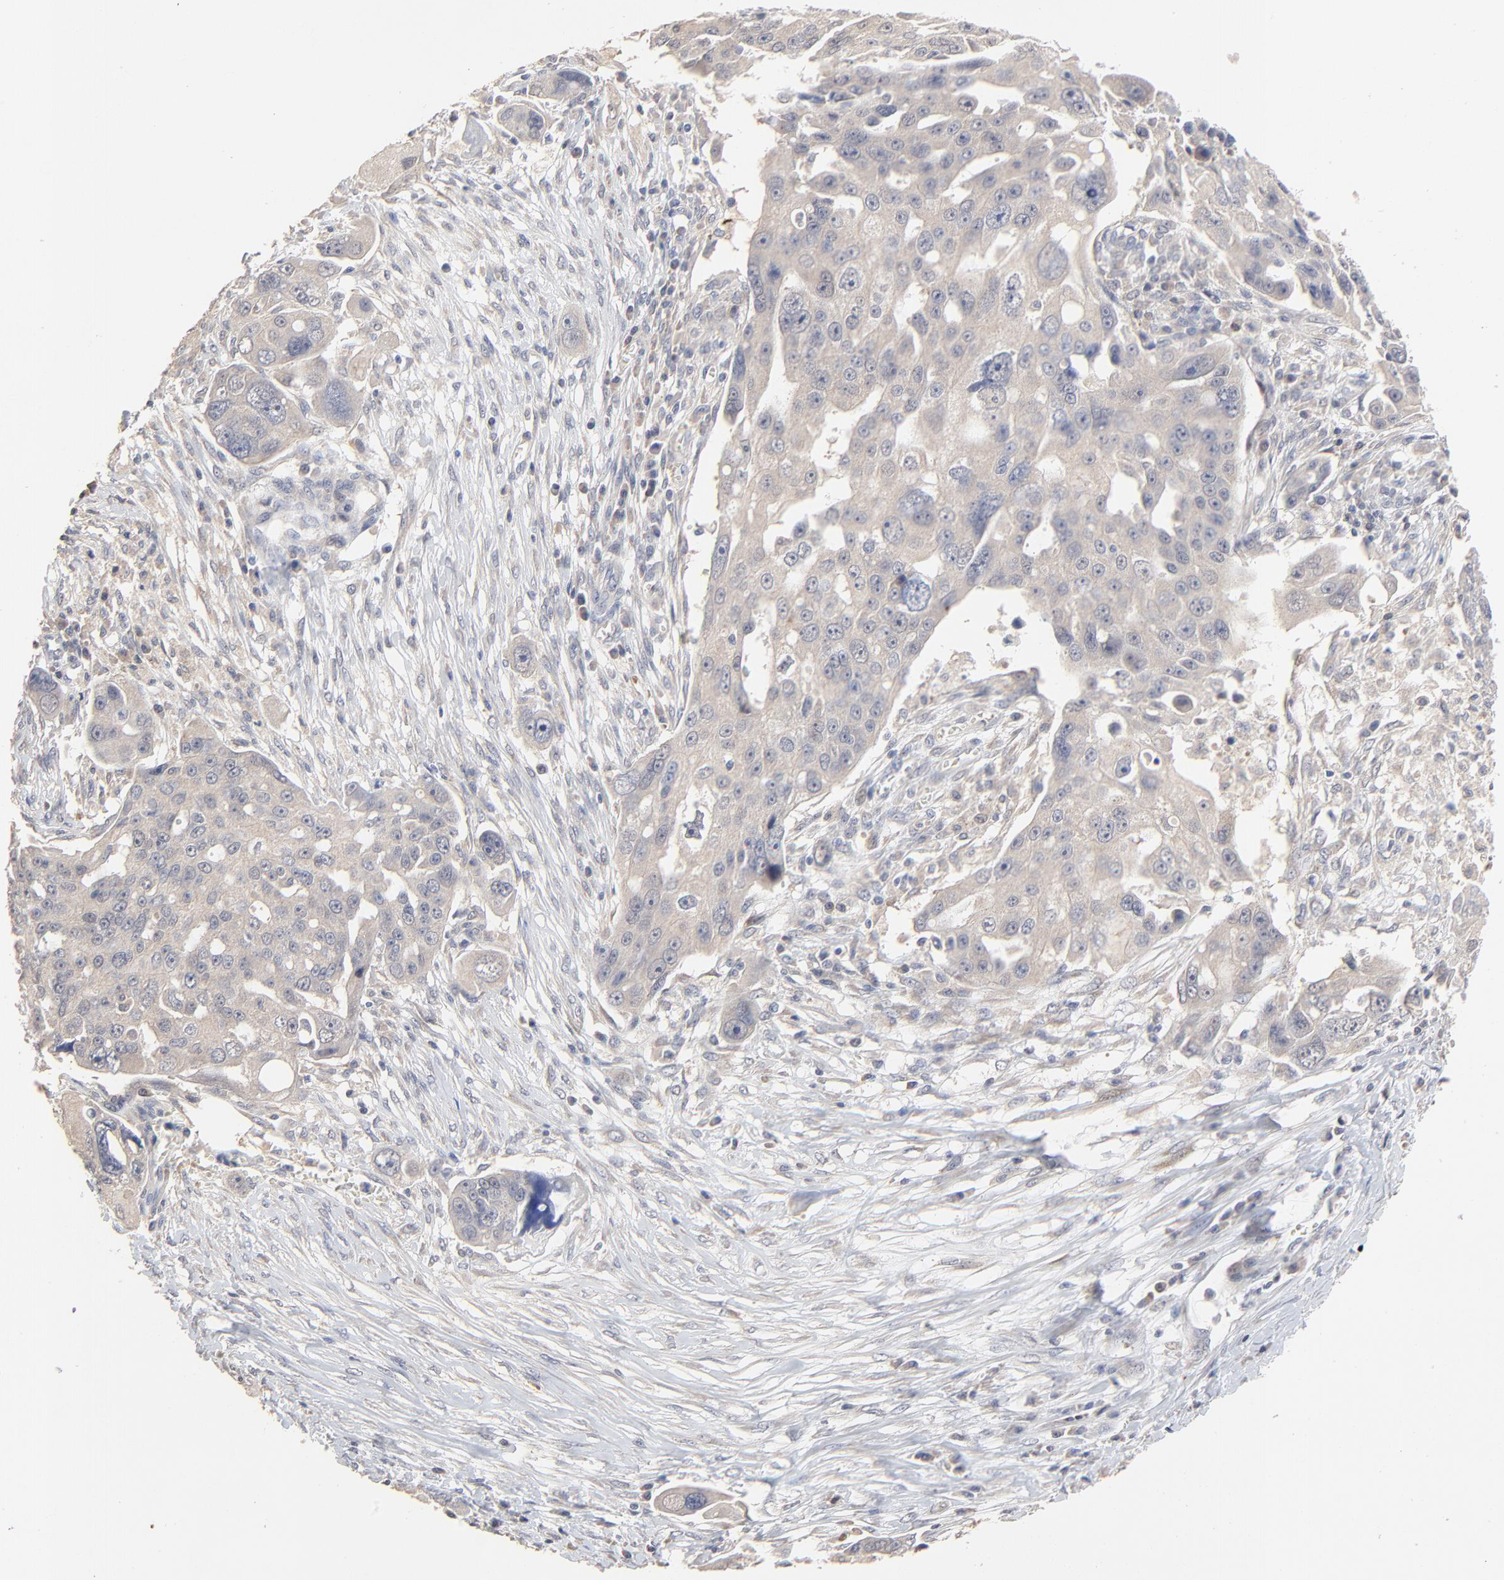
{"staining": {"intensity": "weak", "quantity": ">75%", "location": "cytoplasmic/membranous"}, "tissue": "ovarian cancer", "cell_type": "Tumor cells", "image_type": "cancer", "snomed": [{"axis": "morphology", "description": "Carcinoma, endometroid"}, {"axis": "topography", "description": "Ovary"}], "caption": "Immunohistochemical staining of human ovarian cancer reveals low levels of weak cytoplasmic/membranous positivity in approximately >75% of tumor cells.", "gene": "FANCB", "patient": {"sex": "female", "age": 75}}